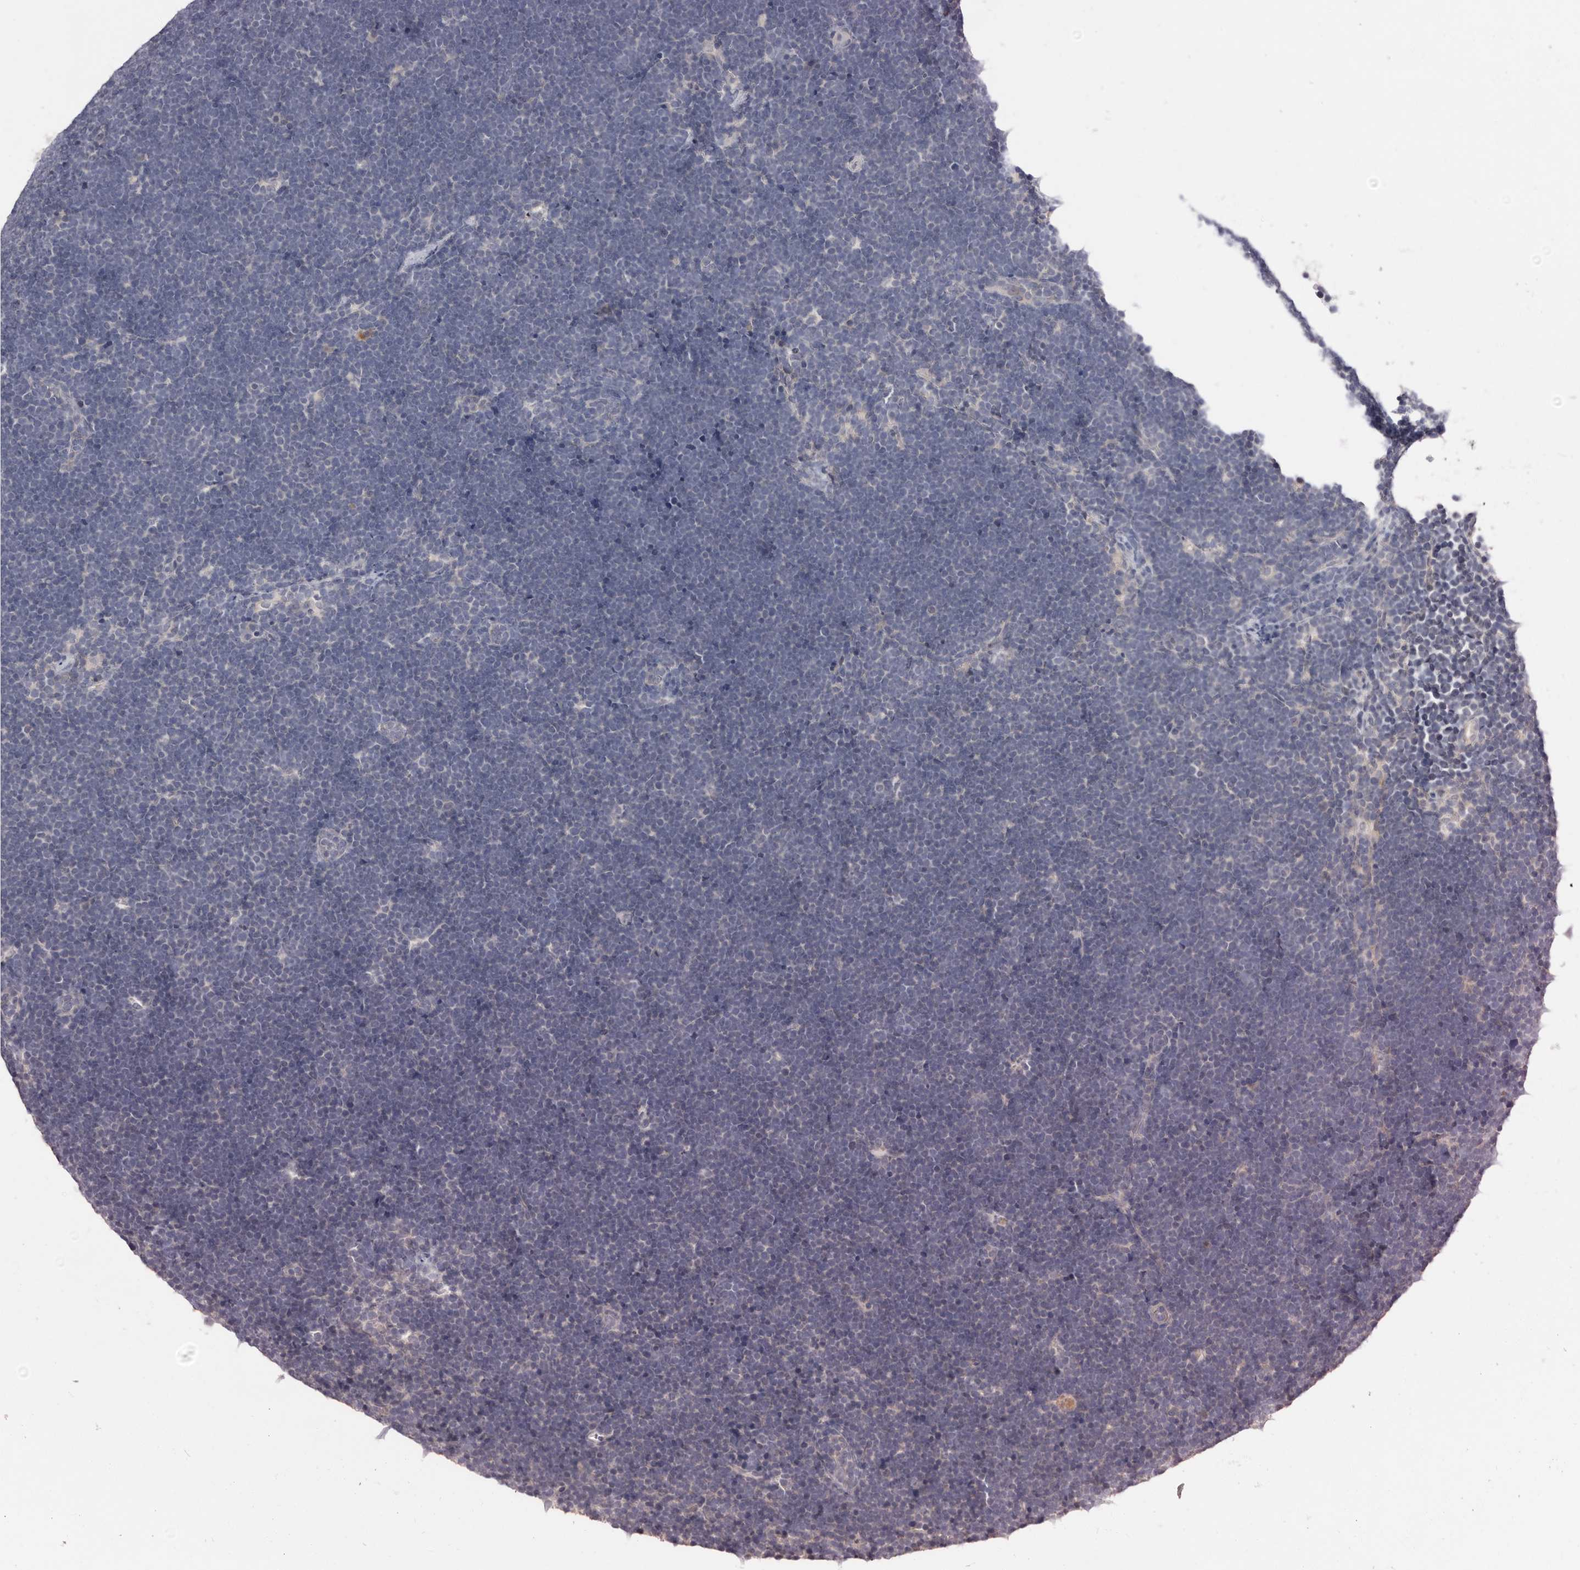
{"staining": {"intensity": "negative", "quantity": "none", "location": "none"}, "tissue": "lymphoma", "cell_type": "Tumor cells", "image_type": "cancer", "snomed": [{"axis": "morphology", "description": "Malignant lymphoma, non-Hodgkin's type, High grade"}, {"axis": "topography", "description": "Lymph node"}], "caption": "Immunohistochemistry image of neoplastic tissue: lymphoma stained with DAB (3,3'-diaminobenzidine) reveals no significant protein staining in tumor cells.", "gene": "DOP1A", "patient": {"sex": "male", "age": 13}}